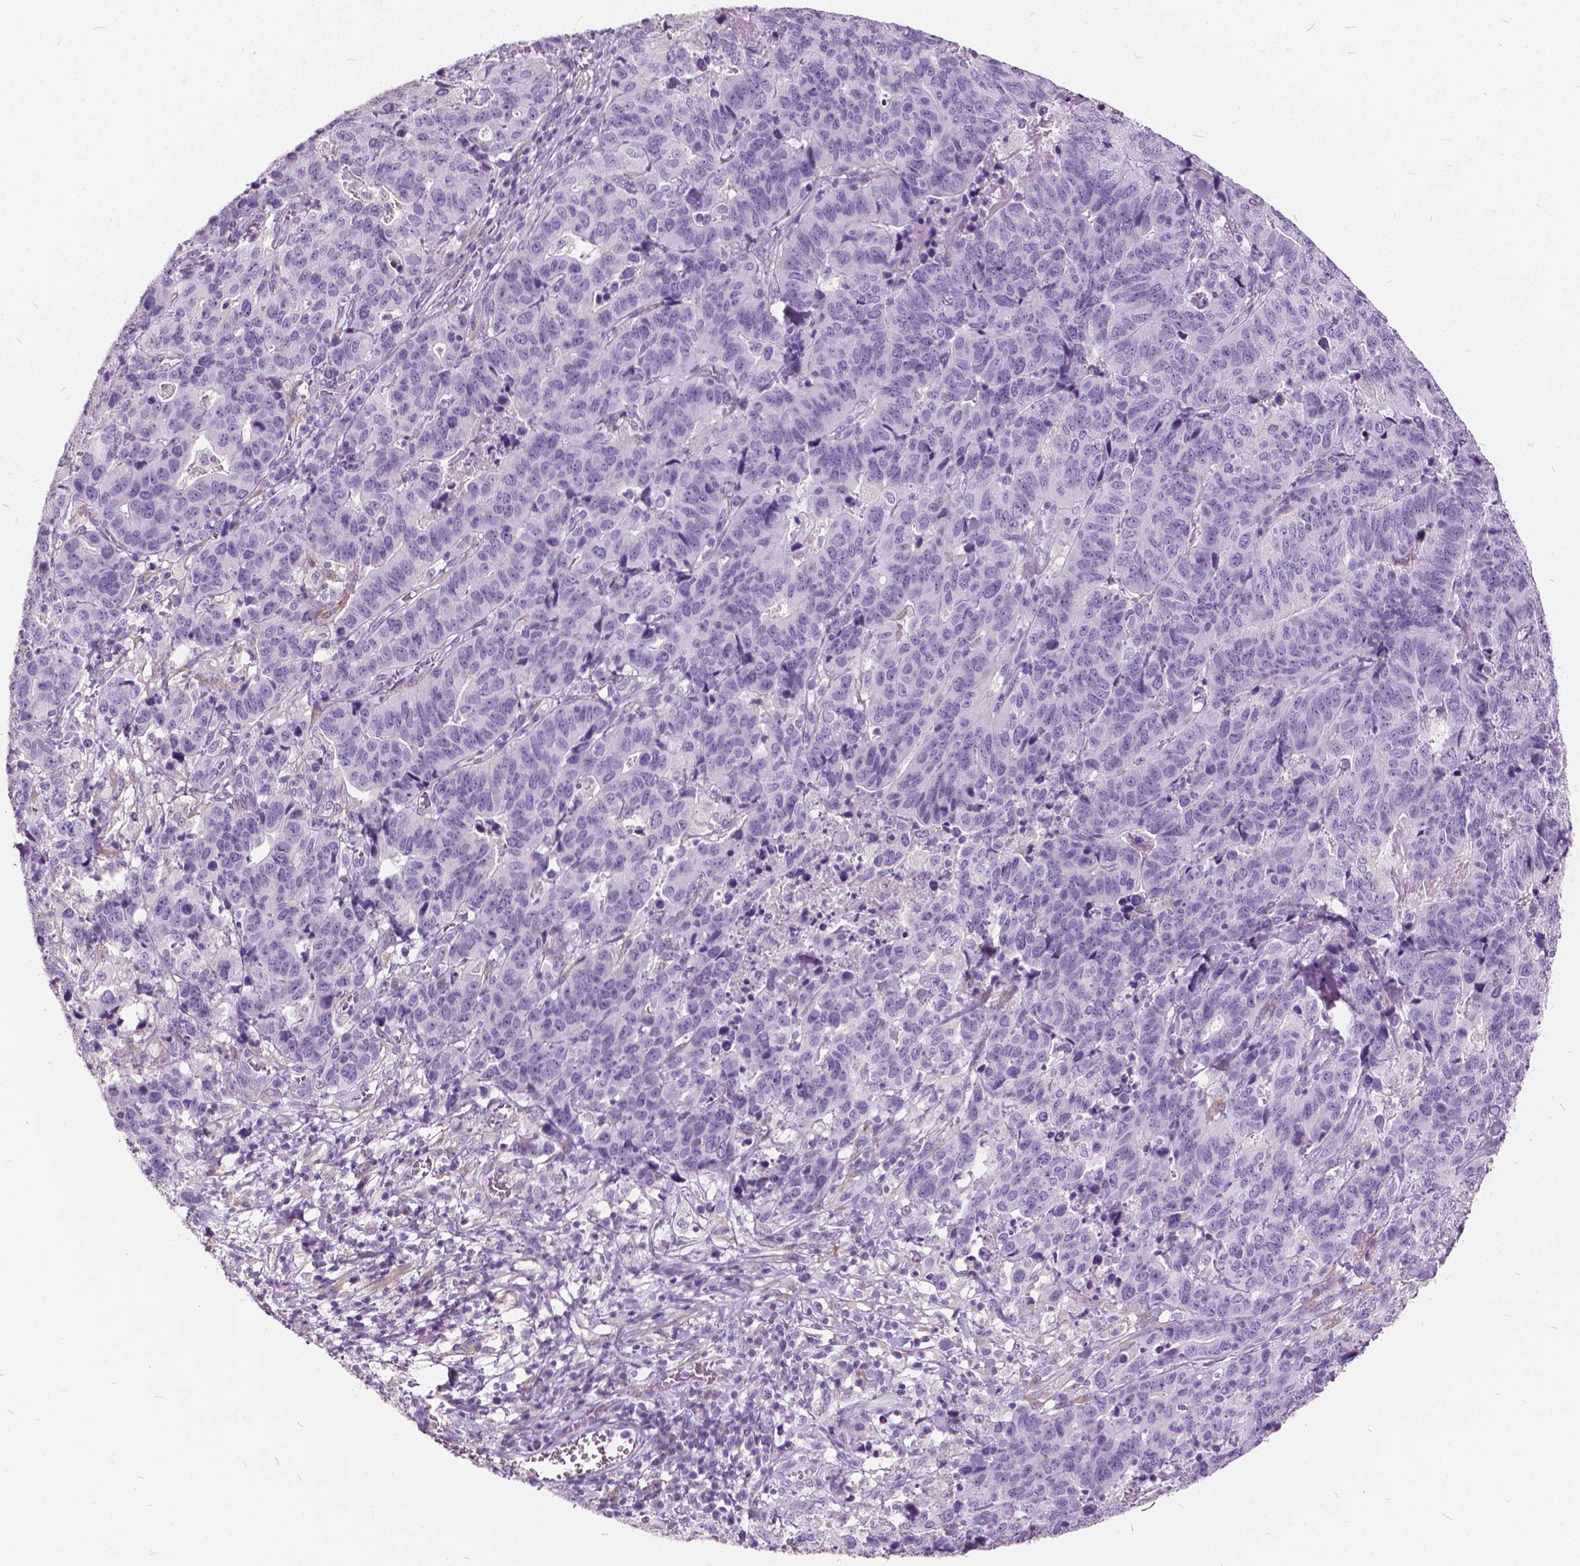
{"staining": {"intensity": "negative", "quantity": "none", "location": "none"}, "tissue": "stomach cancer", "cell_type": "Tumor cells", "image_type": "cancer", "snomed": [{"axis": "morphology", "description": "Adenocarcinoma, NOS"}, {"axis": "topography", "description": "Stomach, upper"}], "caption": "A micrograph of human stomach cancer (adenocarcinoma) is negative for staining in tumor cells.", "gene": "DNM1", "patient": {"sex": "female", "age": 67}}